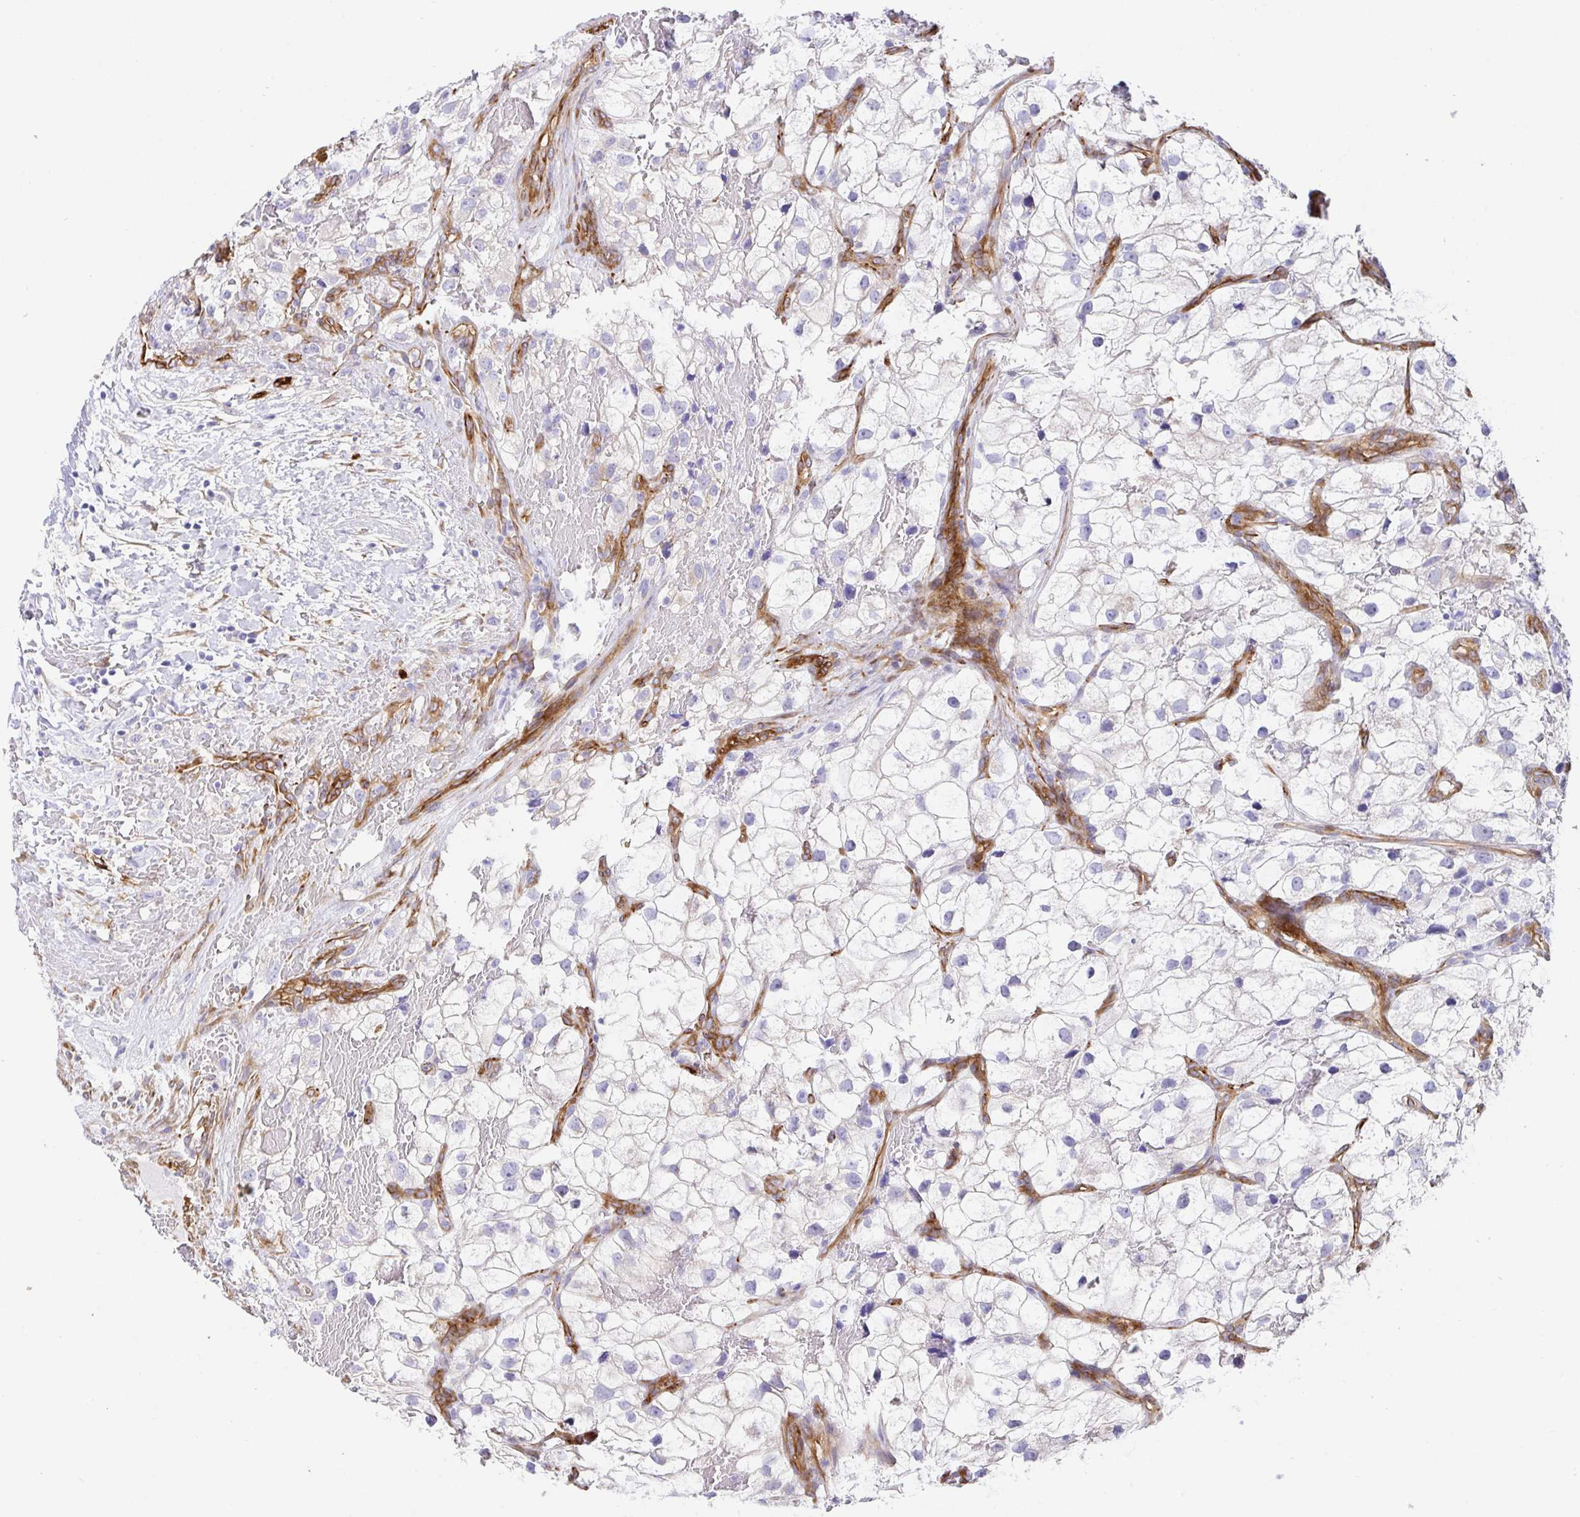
{"staining": {"intensity": "negative", "quantity": "none", "location": "none"}, "tissue": "renal cancer", "cell_type": "Tumor cells", "image_type": "cancer", "snomed": [{"axis": "morphology", "description": "Adenocarcinoma, NOS"}, {"axis": "topography", "description": "Kidney"}], "caption": "A high-resolution micrograph shows immunohistochemistry (IHC) staining of renal cancer, which exhibits no significant positivity in tumor cells.", "gene": "DOCK1", "patient": {"sex": "male", "age": 59}}